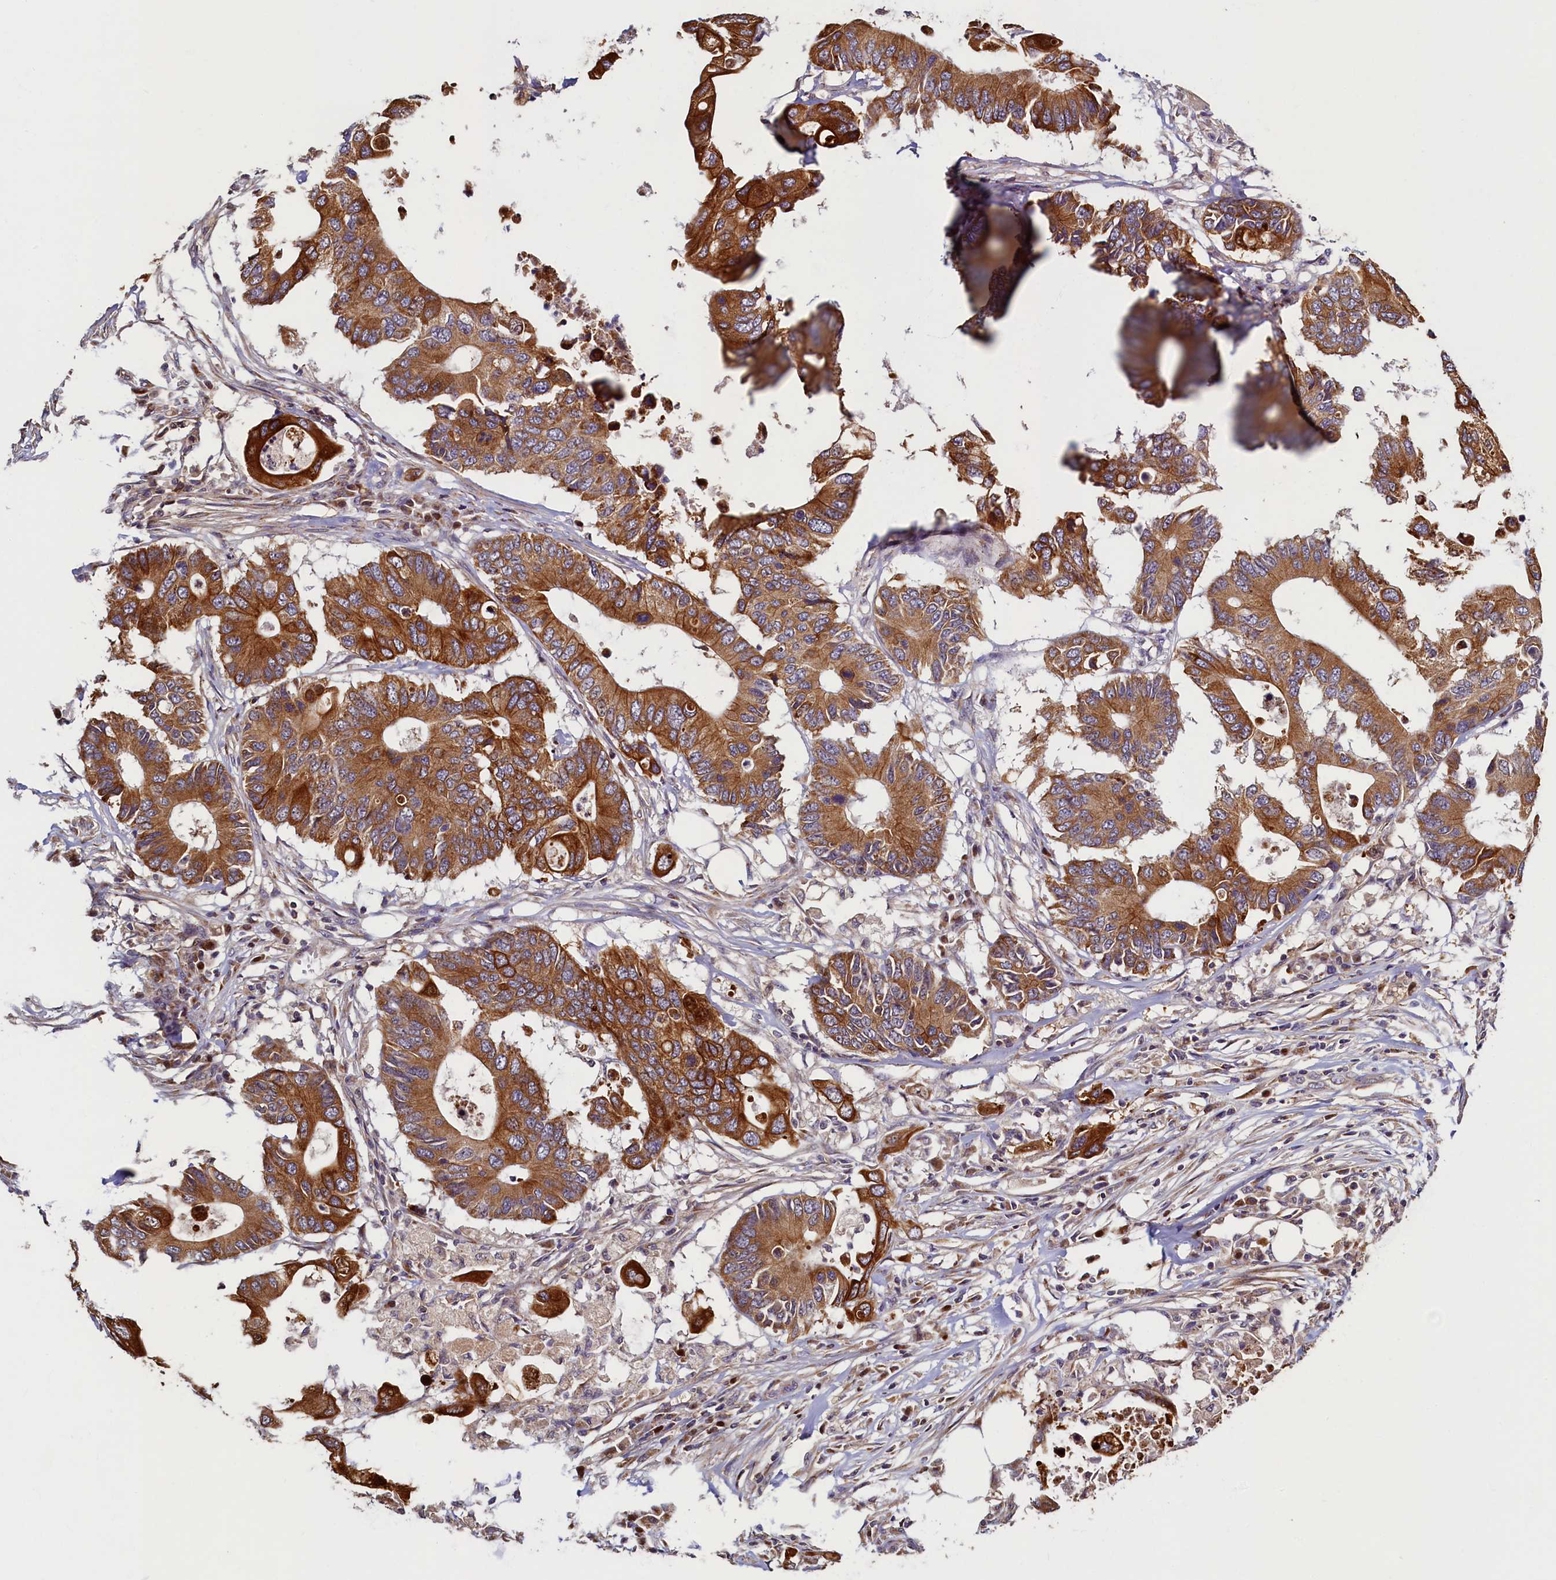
{"staining": {"intensity": "strong", "quantity": ">75%", "location": "cytoplasmic/membranous"}, "tissue": "colorectal cancer", "cell_type": "Tumor cells", "image_type": "cancer", "snomed": [{"axis": "morphology", "description": "Adenocarcinoma, NOS"}, {"axis": "topography", "description": "Colon"}], "caption": "Colorectal cancer was stained to show a protein in brown. There is high levels of strong cytoplasmic/membranous positivity in approximately >75% of tumor cells. The protein is shown in brown color, while the nuclei are stained blue.", "gene": "NCKAP5L", "patient": {"sex": "male", "age": 71}}